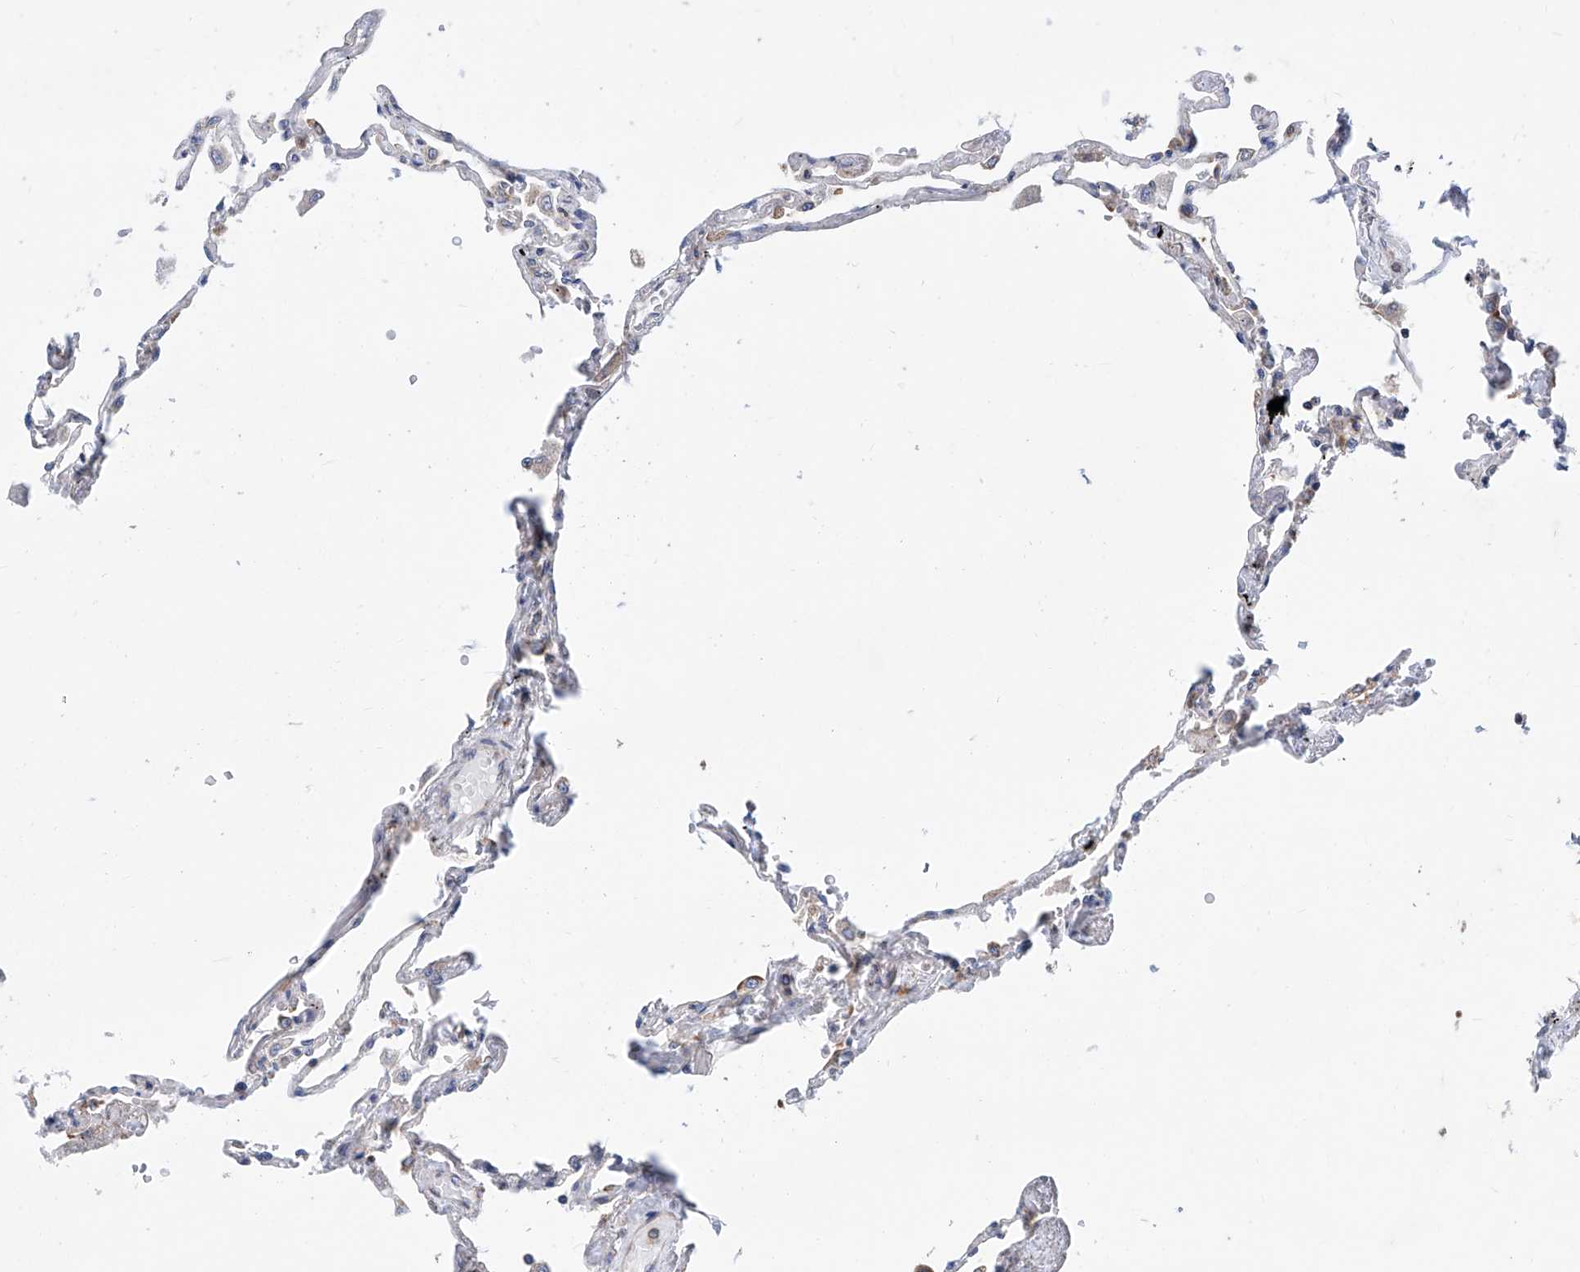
{"staining": {"intensity": "weak", "quantity": "<25%", "location": "cytoplasmic/membranous"}, "tissue": "lung", "cell_type": "Alveolar cells", "image_type": "normal", "snomed": [{"axis": "morphology", "description": "Normal tissue, NOS"}, {"axis": "topography", "description": "Lung"}], "caption": "The micrograph demonstrates no staining of alveolar cells in normal lung. The staining was performed using DAB to visualize the protein expression in brown, while the nuclei were stained in blue with hematoxylin (Magnification: 20x).", "gene": "MAD2L1", "patient": {"sex": "female", "age": 67}}